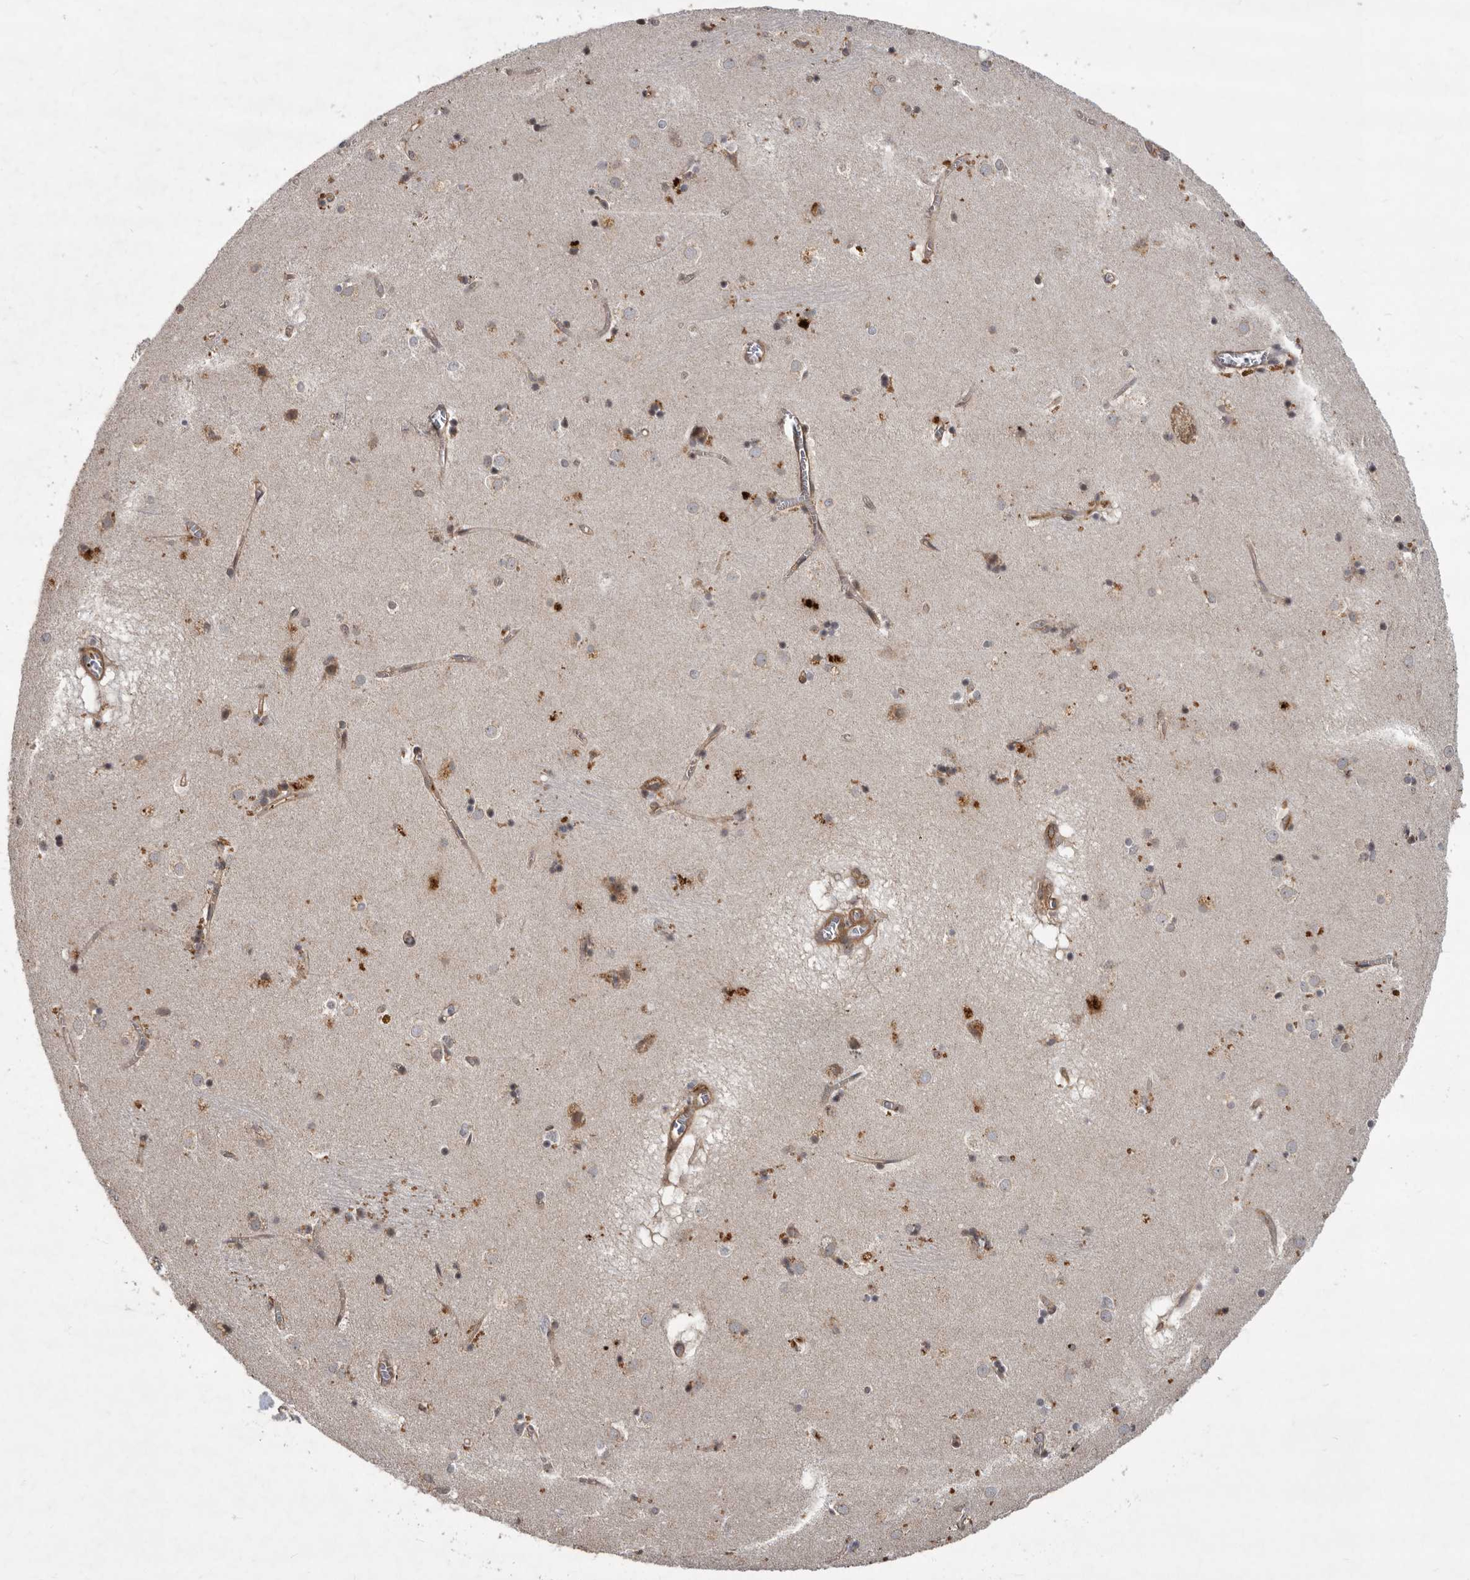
{"staining": {"intensity": "moderate", "quantity": "<25%", "location": "cytoplasmic/membranous"}, "tissue": "caudate", "cell_type": "Glial cells", "image_type": "normal", "snomed": [{"axis": "morphology", "description": "Normal tissue, NOS"}, {"axis": "topography", "description": "Lateral ventricle wall"}], "caption": "Caudate stained with DAB (3,3'-diaminobenzidine) immunohistochemistry reveals low levels of moderate cytoplasmic/membranous staining in approximately <25% of glial cells. The staining is performed using DAB brown chromogen to label protein expression. The nuclei are counter-stained blue using hematoxylin.", "gene": "DNAJC28", "patient": {"sex": "male", "age": 70}}